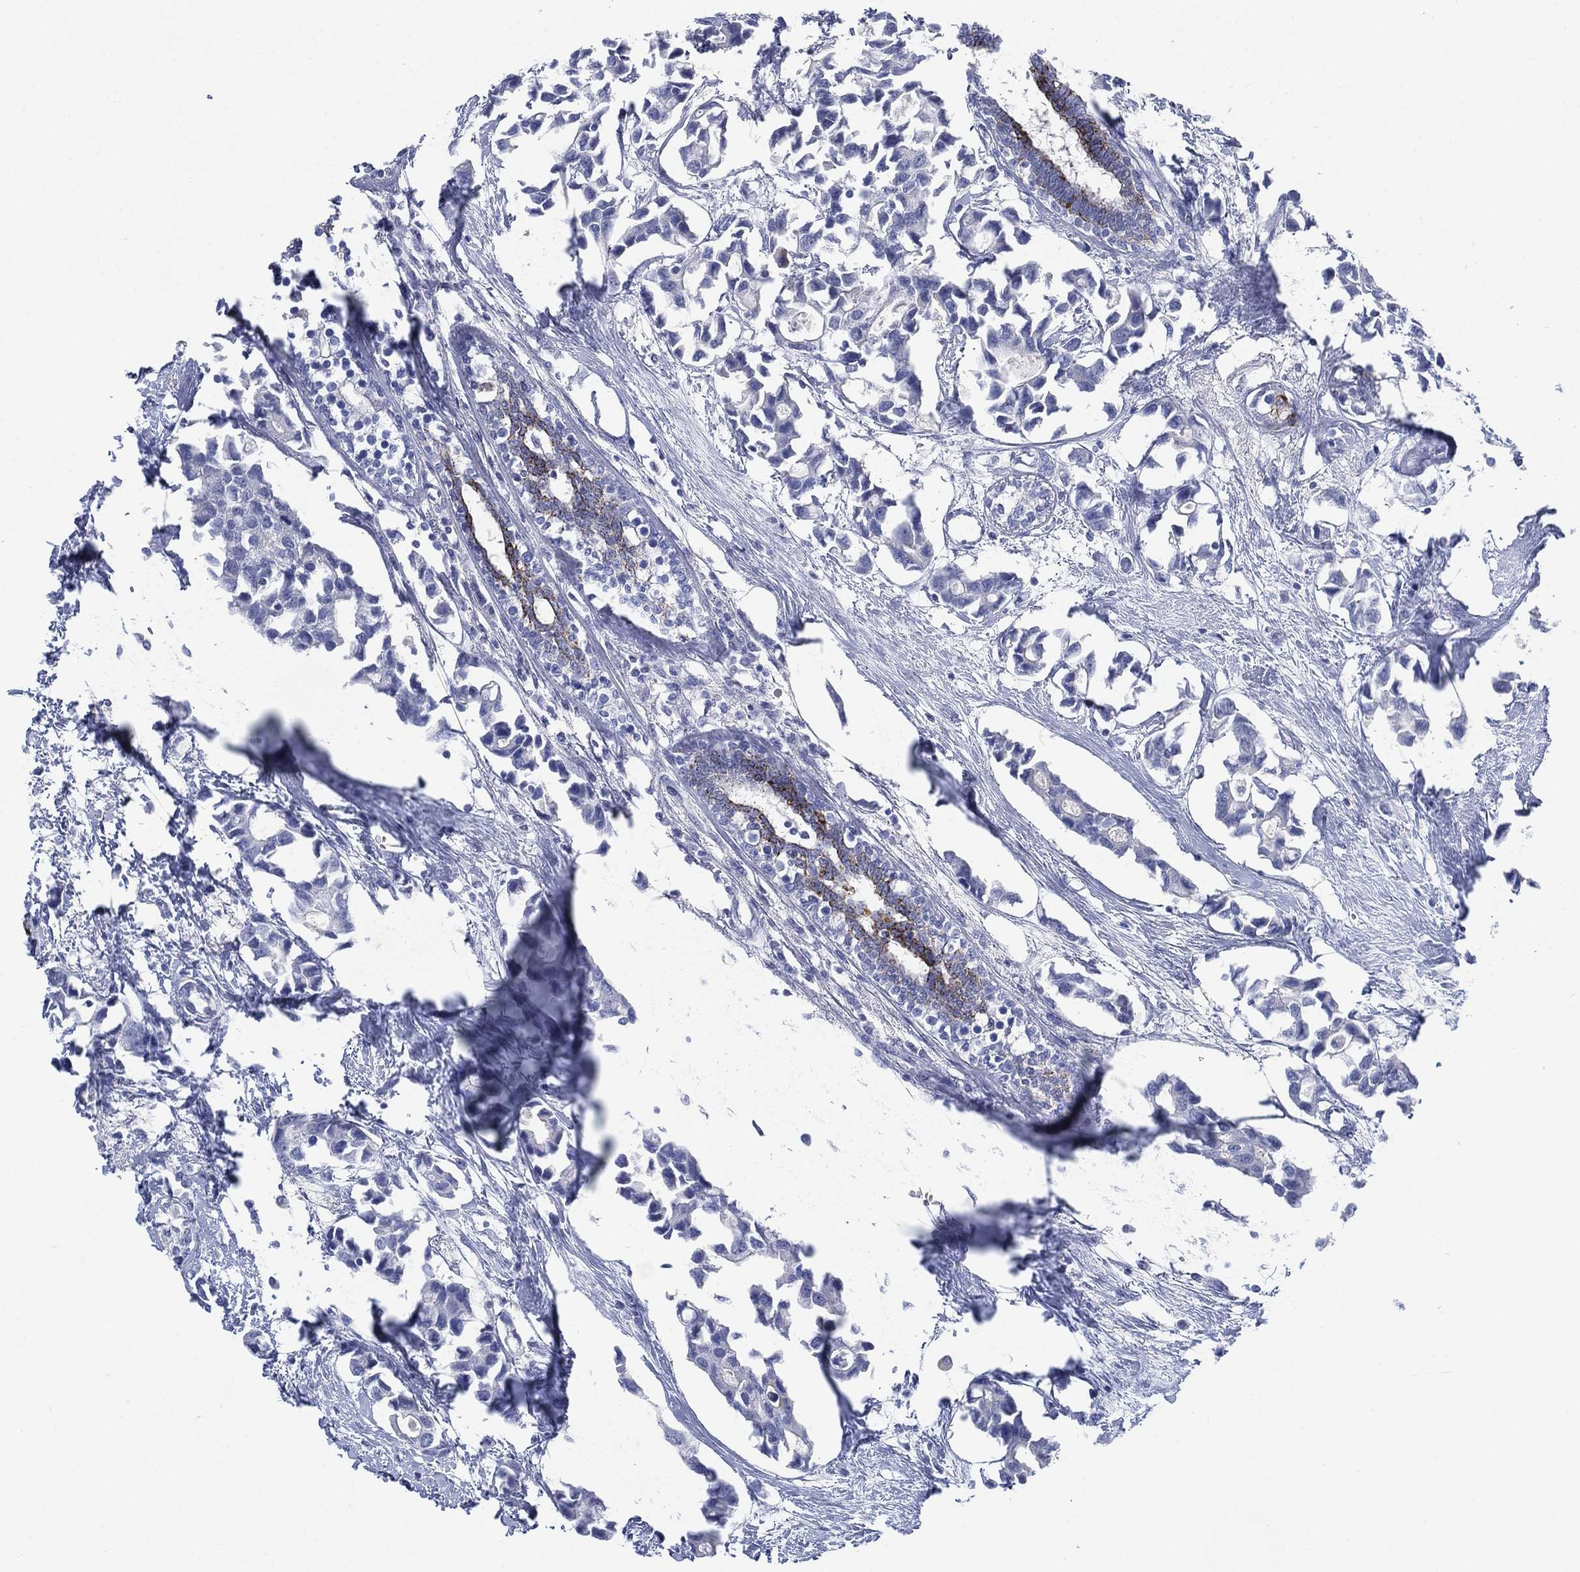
{"staining": {"intensity": "negative", "quantity": "none", "location": "none"}, "tissue": "breast cancer", "cell_type": "Tumor cells", "image_type": "cancer", "snomed": [{"axis": "morphology", "description": "Duct carcinoma"}, {"axis": "topography", "description": "Breast"}], "caption": "DAB immunohistochemical staining of breast cancer demonstrates no significant staining in tumor cells. (Brightfield microscopy of DAB (3,3'-diaminobenzidine) IHC at high magnification).", "gene": "C5orf46", "patient": {"sex": "female", "age": 83}}